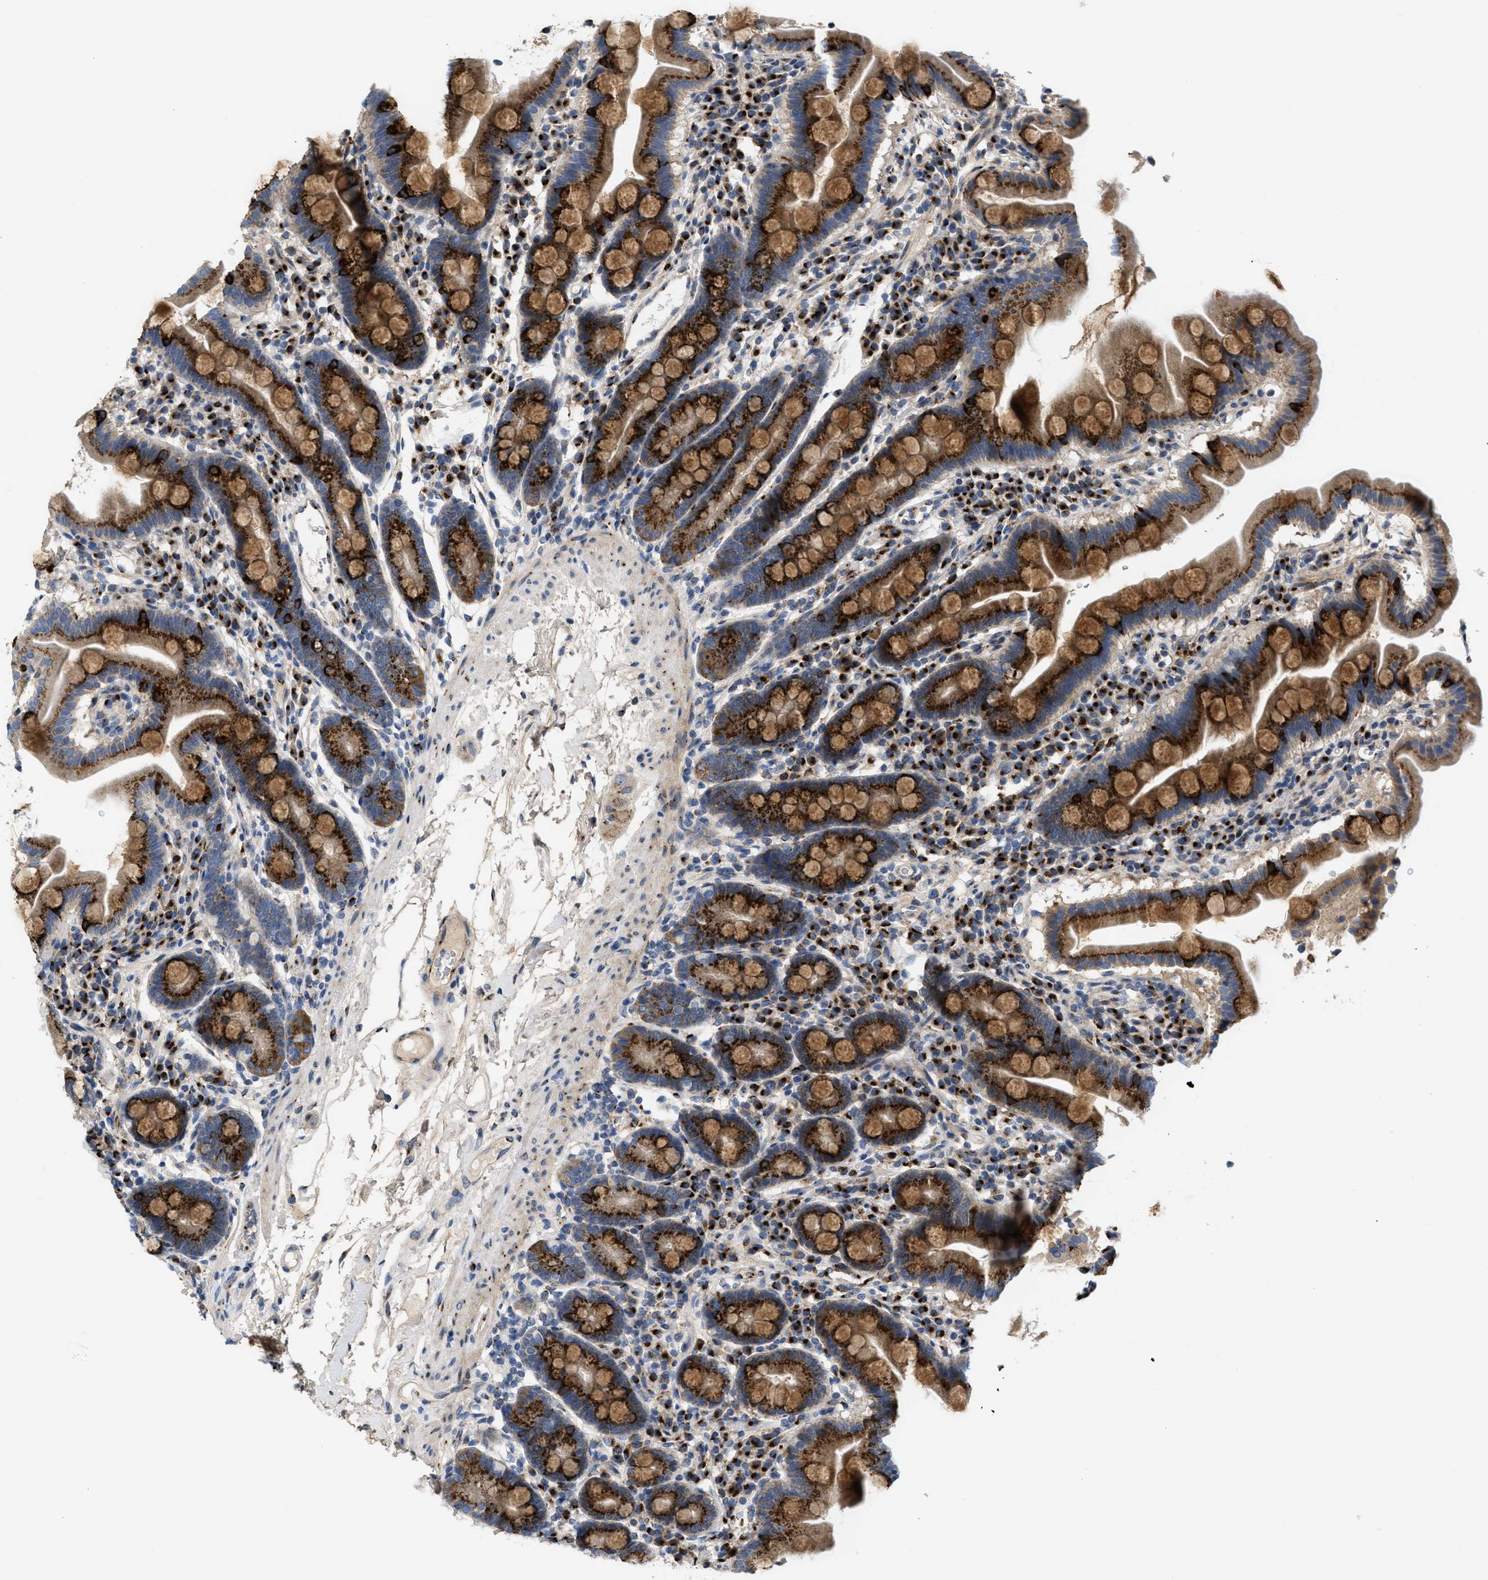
{"staining": {"intensity": "strong", "quantity": ">75%", "location": "cytoplasmic/membranous"}, "tissue": "duodenum", "cell_type": "Glandular cells", "image_type": "normal", "snomed": [{"axis": "morphology", "description": "Normal tissue, NOS"}, {"axis": "topography", "description": "Duodenum"}], "caption": "Immunohistochemical staining of normal duodenum displays strong cytoplasmic/membranous protein positivity in about >75% of glandular cells.", "gene": "ZNF70", "patient": {"sex": "male", "age": 50}}